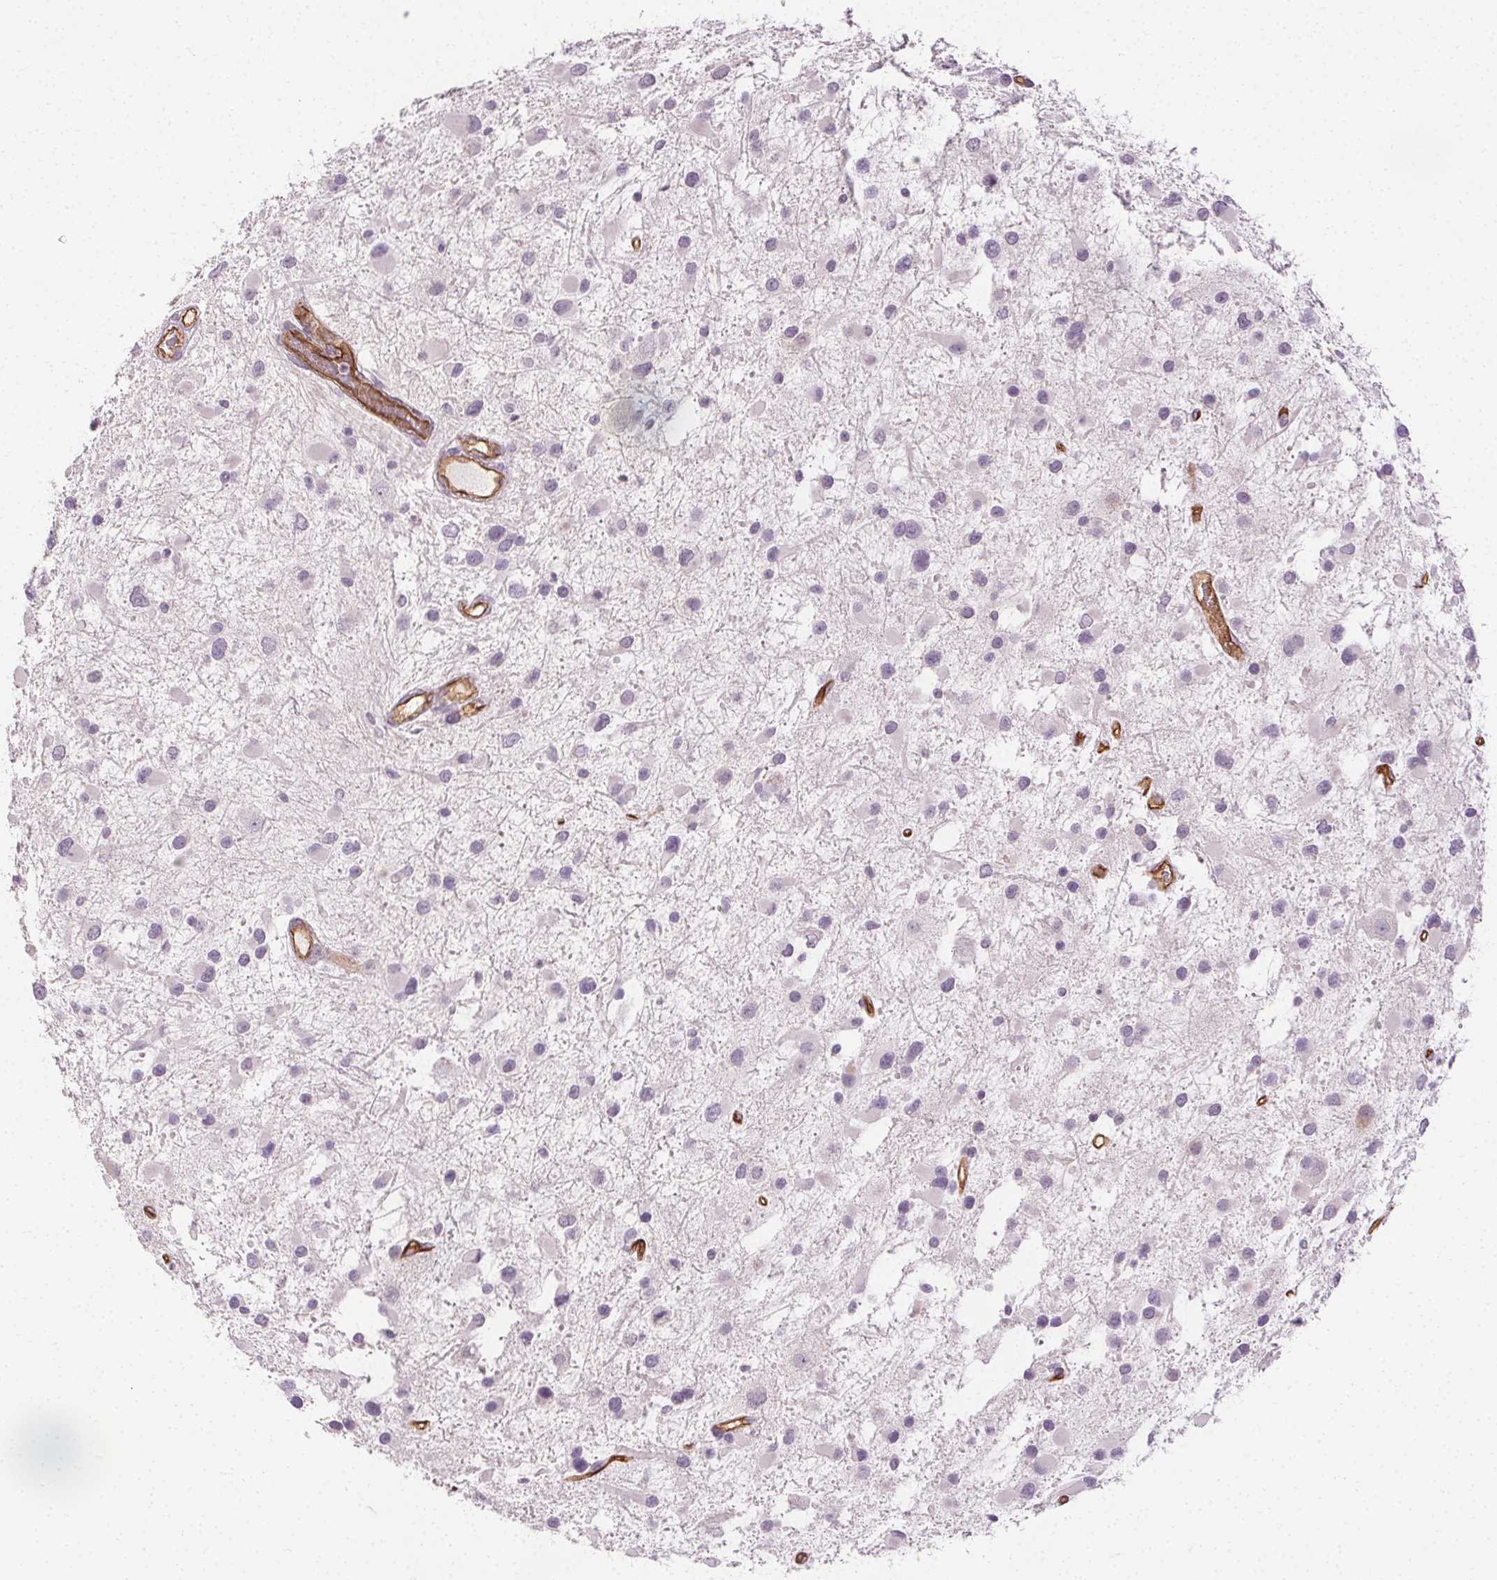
{"staining": {"intensity": "negative", "quantity": "none", "location": "none"}, "tissue": "glioma", "cell_type": "Tumor cells", "image_type": "cancer", "snomed": [{"axis": "morphology", "description": "Glioma, malignant, Low grade"}, {"axis": "topography", "description": "Brain"}], "caption": "Protein analysis of glioma shows no significant staining in tumor cells. Nuclei are stained in blue.", "gene": "PODXL", "patient": {"sex": "female", "age": 32}}